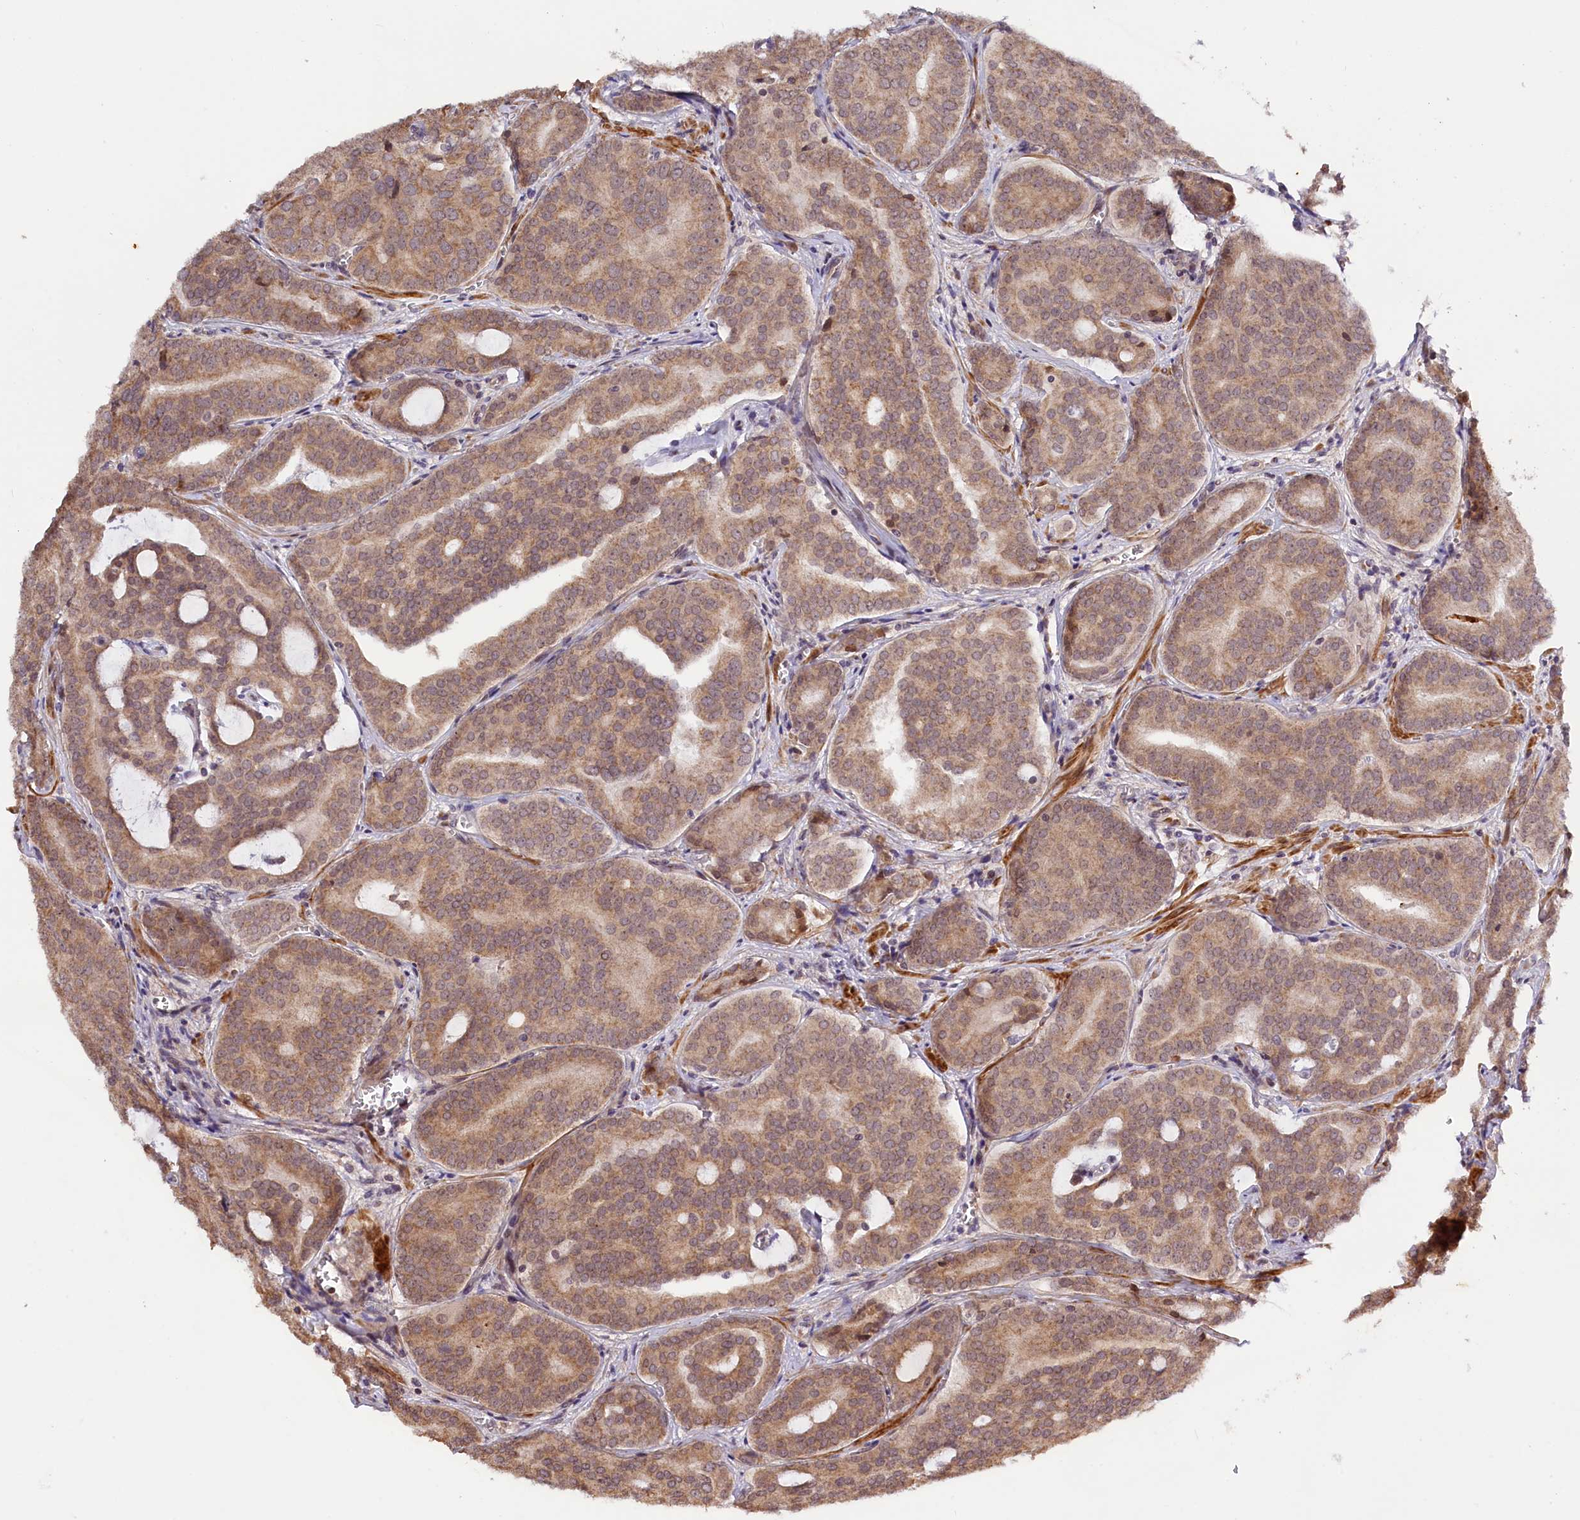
{"staining": {"intensity": "moderate", "quantity": ">75%", "location": "cytoplasmic/membranous"}, "tissue": "prostate cancer", "cell_type": "Tumor cells", "image_type": "cancer", "snomed": [{"axis": "morphology", "description": "Adenocarcinoma, High grade"}, {"axis": "topography", "description": "Prostate"}], "caption": "A medium amount of moderate cytoplasmic/membranous expression is present in approximately >75% of tumor cells in prostate cancer (adenocarcinoma (high-grade)) tissue.", "gene": "ZNF480", "patient": {"sex": "male", "age": 55}}